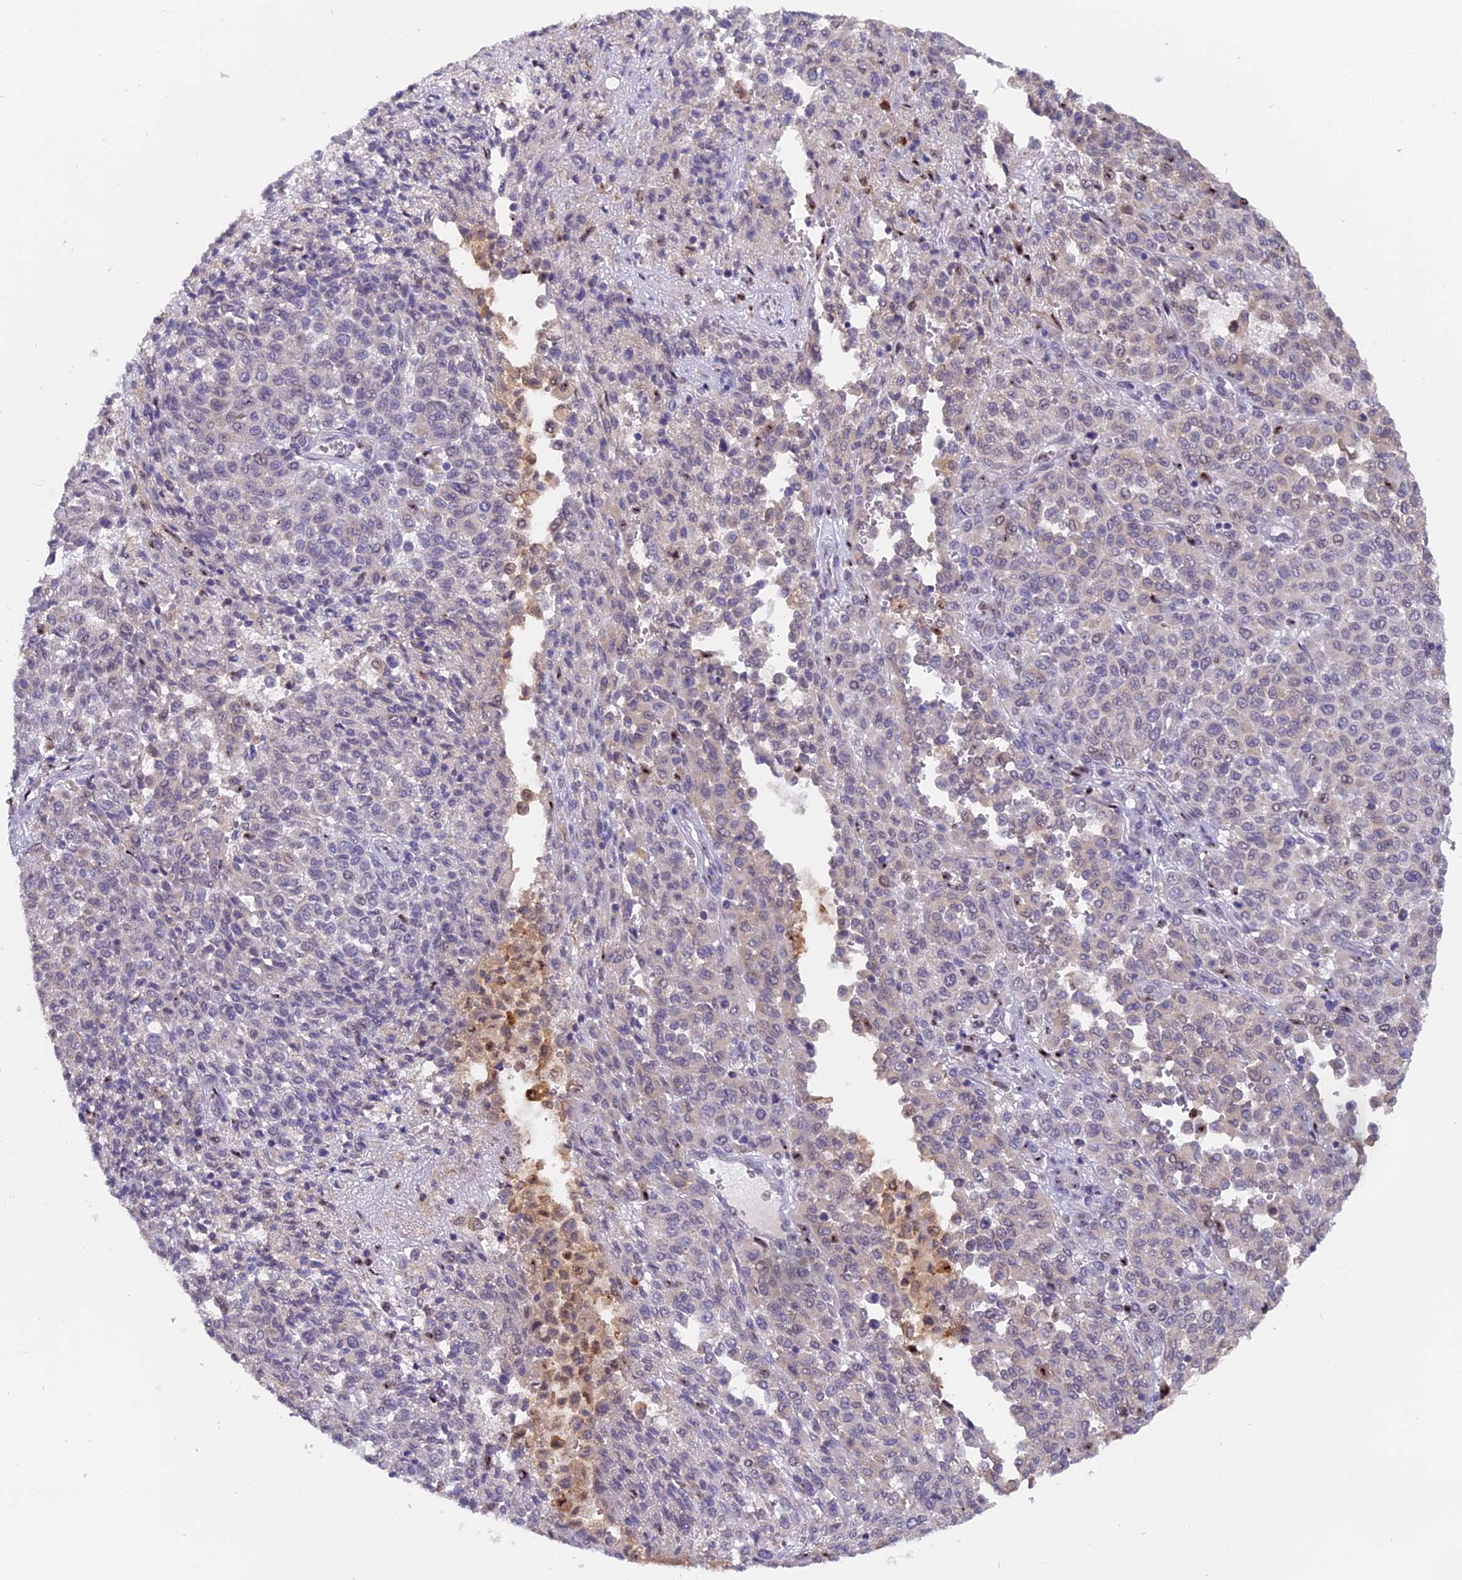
{"staining": {"intensity": "weak", "quantity": "<25%", "location": "cytoplasmic/membranous"}, "tissue": "melanoma", "cell_type": "Tumor cells", "image_type": "cancer", "snomed": [{"axis": "morphology", "description": "Malignant melanoma, Metastatic site"}, {"axis": "topography", "description": "Pancreas"}], "caption": "Immunohistochemistry (IHC) photomicrograph of human malignant melanoma (metastatic site) stained for a protein (brown), which exhibits no expression in tumor cells. Nuclei are stained in blue.", "gene": "FAM118B", "patient": {"sex": "female", "age": 30}}